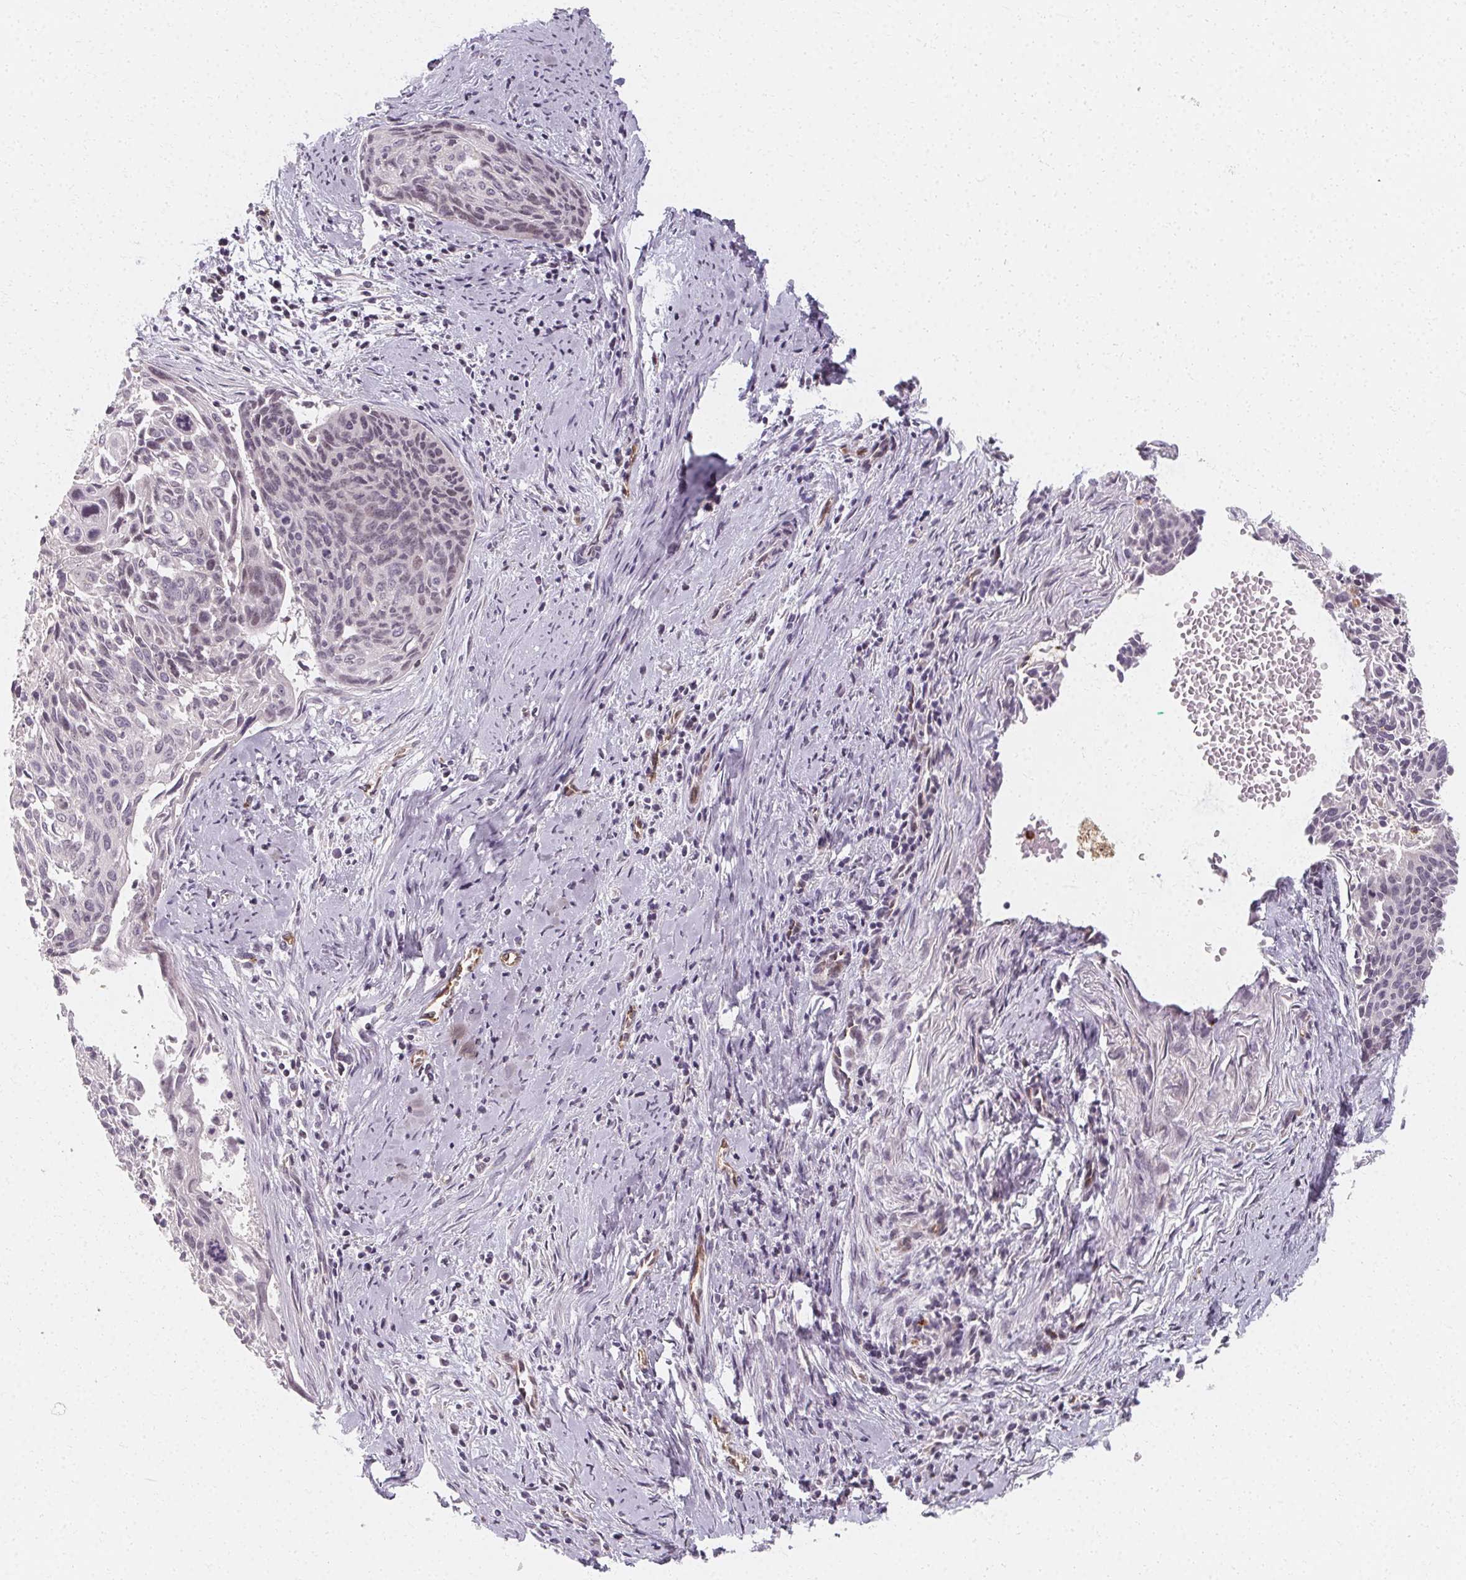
{"staining": {"intensity": "negative", "quantity": "none", "location": "none"}, "tissue": "cervical cancer", "cell_type": "Tumor cells", "image_type": "cancer", "snomed": [{"axis": "morphology", "description": "Squamous cell carcinoma, NOS"}, {"axis": "topography", "description": "Cervix"}], "caption": "Image shows no protein expression in tumor cells of cervical squamous cell carcinoma tissue. (DAB (3,3'-diaminobenzidine) immunohistochemistry, high magnification).", "gene": "CLCNKB", "patient": {"sex": "female", "age": 55}}